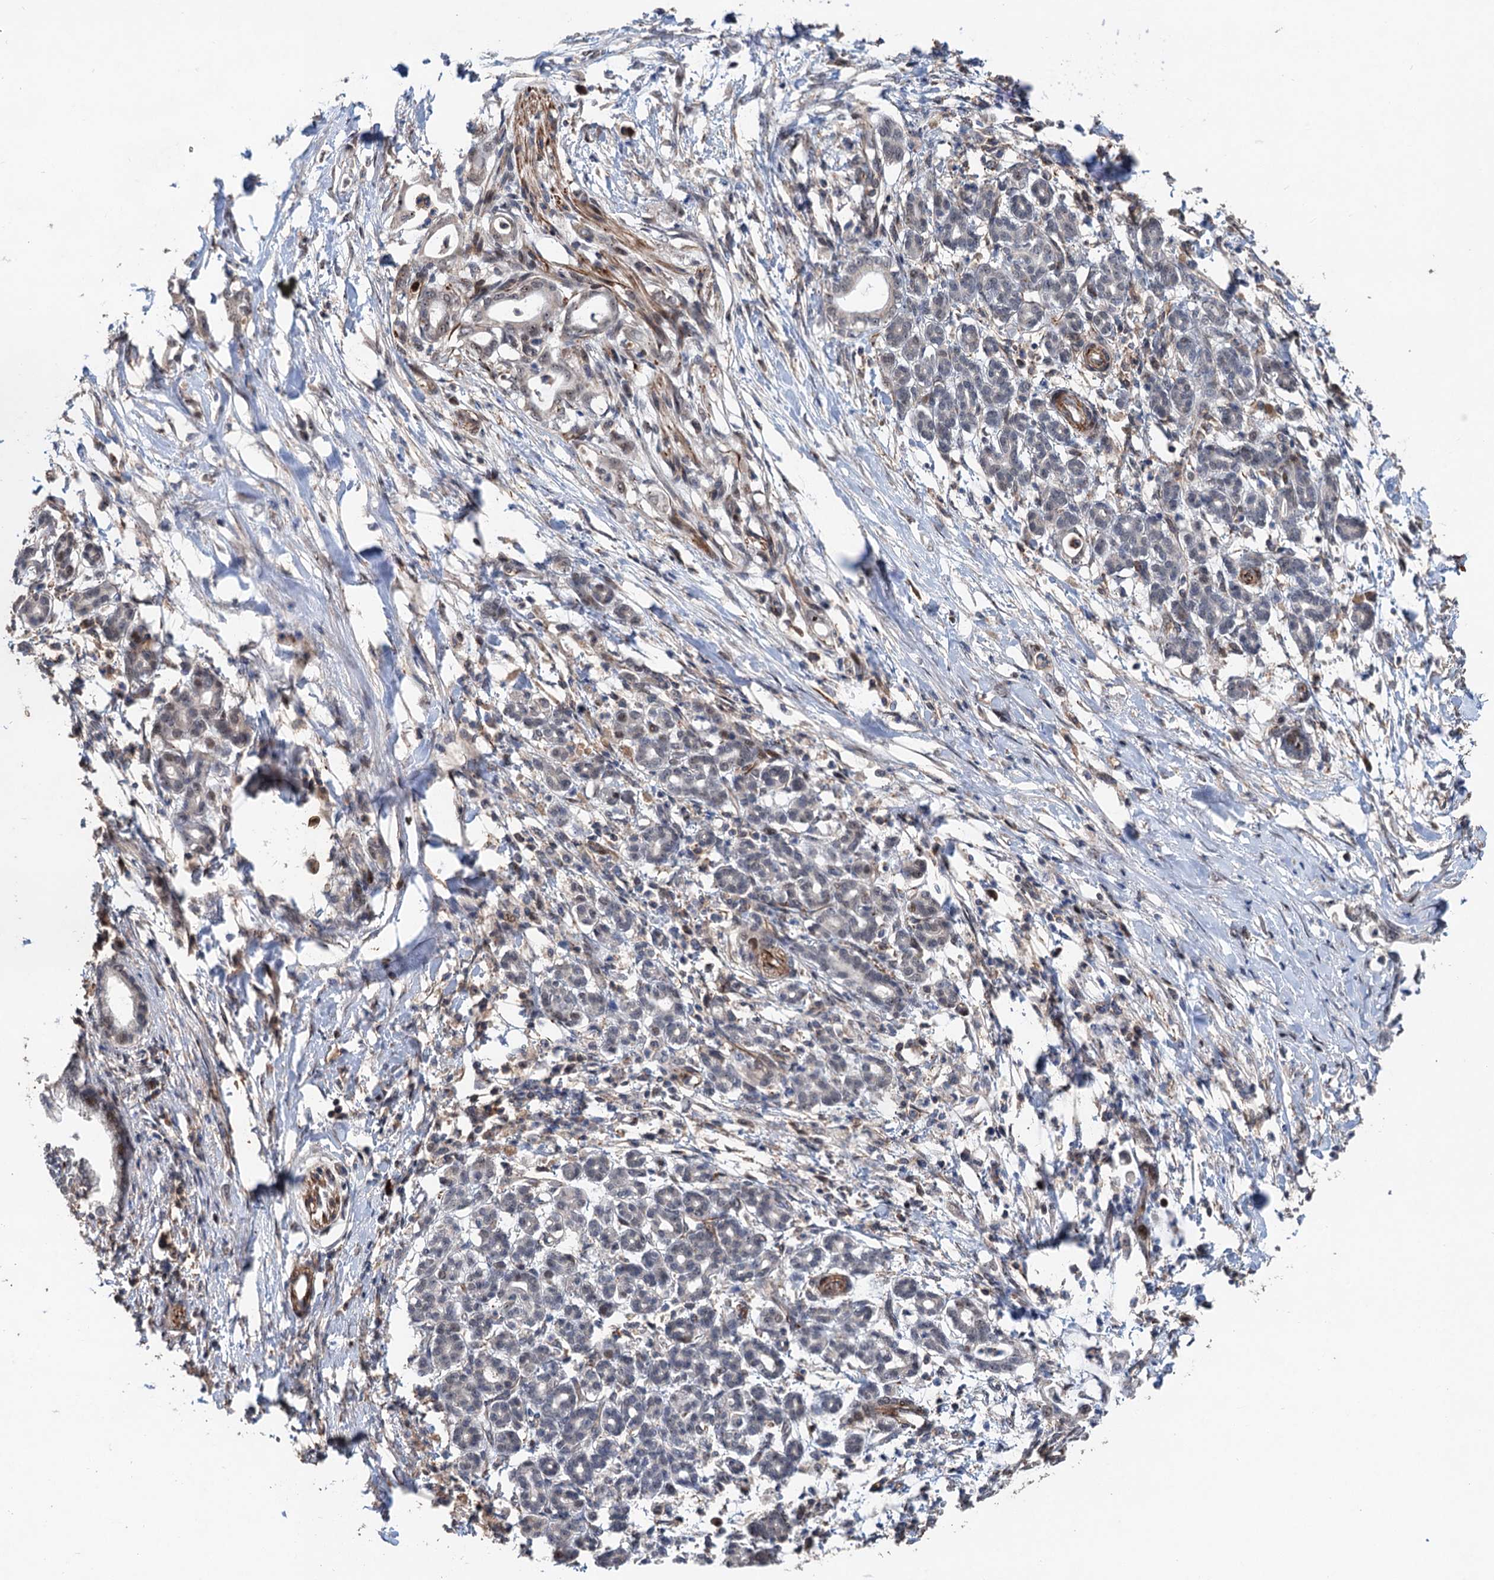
{"staining": {"intensity": "weak", "quantity": "<25%", "location": "nuclear"}, "tissue": "pancreatic cancer", "cell_type": "Tumor cells", "image_type": "cancer", "snomed": [{"axis": "morphology", "description": "Adenocarcinoma, NOS"}, {"axis": "topography", "description": "Pancreas"}], "caption": "Tumor cells are negative for protein expression in human adenocarcinoma (pancreatic). (Stains: DAB immunohistochemistry with hematoxylin counter stain, Microscopy: brightfield microscopy at high magnification).", "gene": "TMA16", "patient": {"sex": "female", "age": 55}}